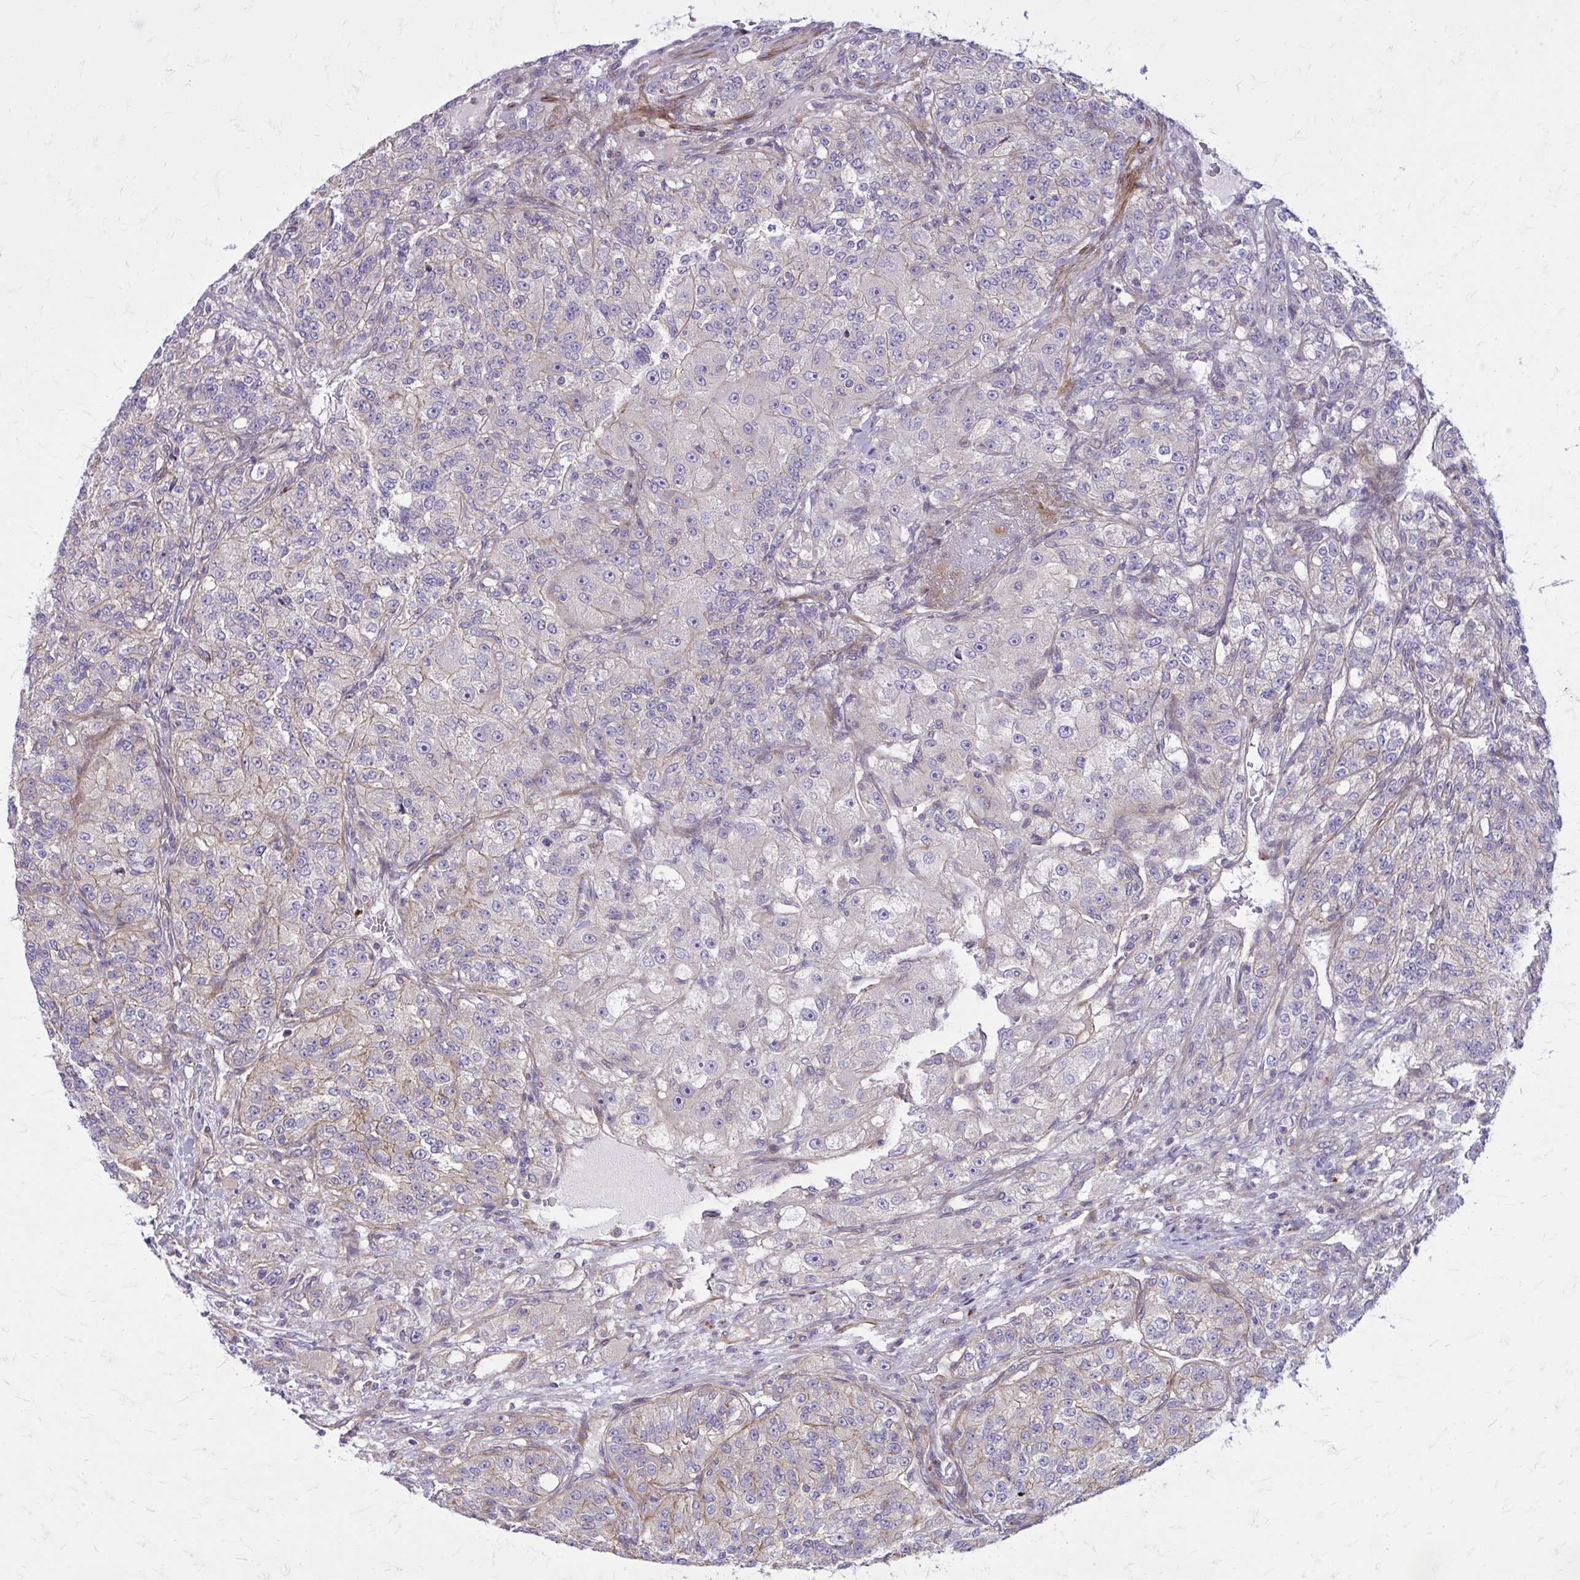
{"staining": {"intensity": "weak", "quantity": "<25%", "location": "cytoplasmic/membranous"}, "tissue": "renal cancer", "cell_type": "Tumor cells", "image_type": "cancer", "snomed": [{"axis": "morphology", "description": "Adenocarcinoma, NOS"}, {"axis": "topography", "description": "Kidney"}], "caption": "Tumor cells show no significant protein staining in renal adenocarcinoma.", "gene": "FAP", "patient": {"sex": "female", "age": 63}}